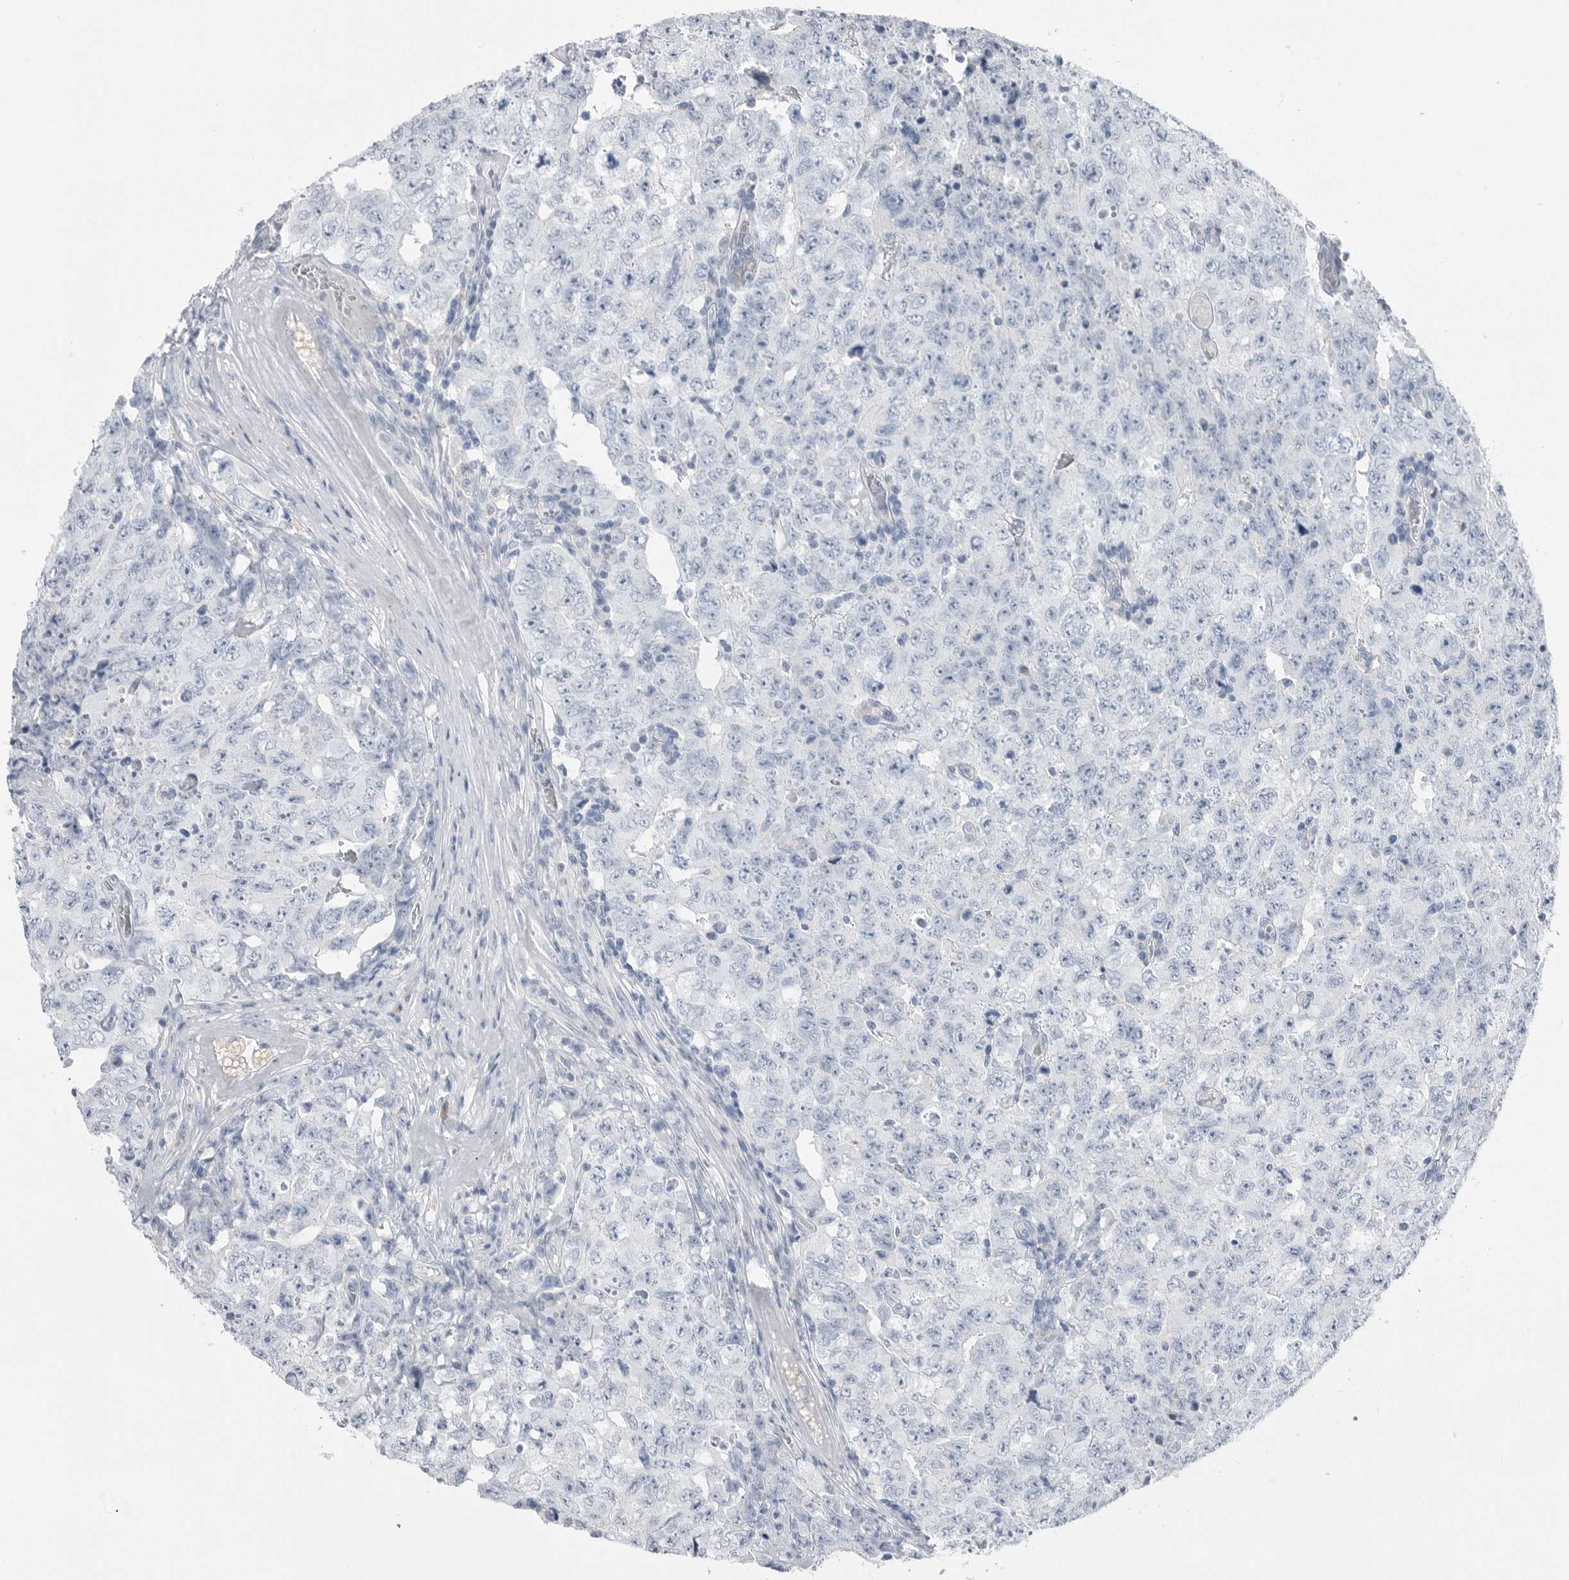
{"staining": {"intensity": "negative", "quantity": "none", "location": "none"}, "tissue": "testis cancer", "cell_type": "Tumor cells", "image_type": "cancer", "snomed": [{"axis": "morphology", "description": "Carcinoma, Embryonal, NOS"}, {"axis": "topography", "description": "Testis"}], "caption": "Photomicrograph shows no significant protein positivity in tumor cells of testis embryonal carcinoma.", "gene": "ABHD12", "patient": {"sex": "male", "age": 26}}